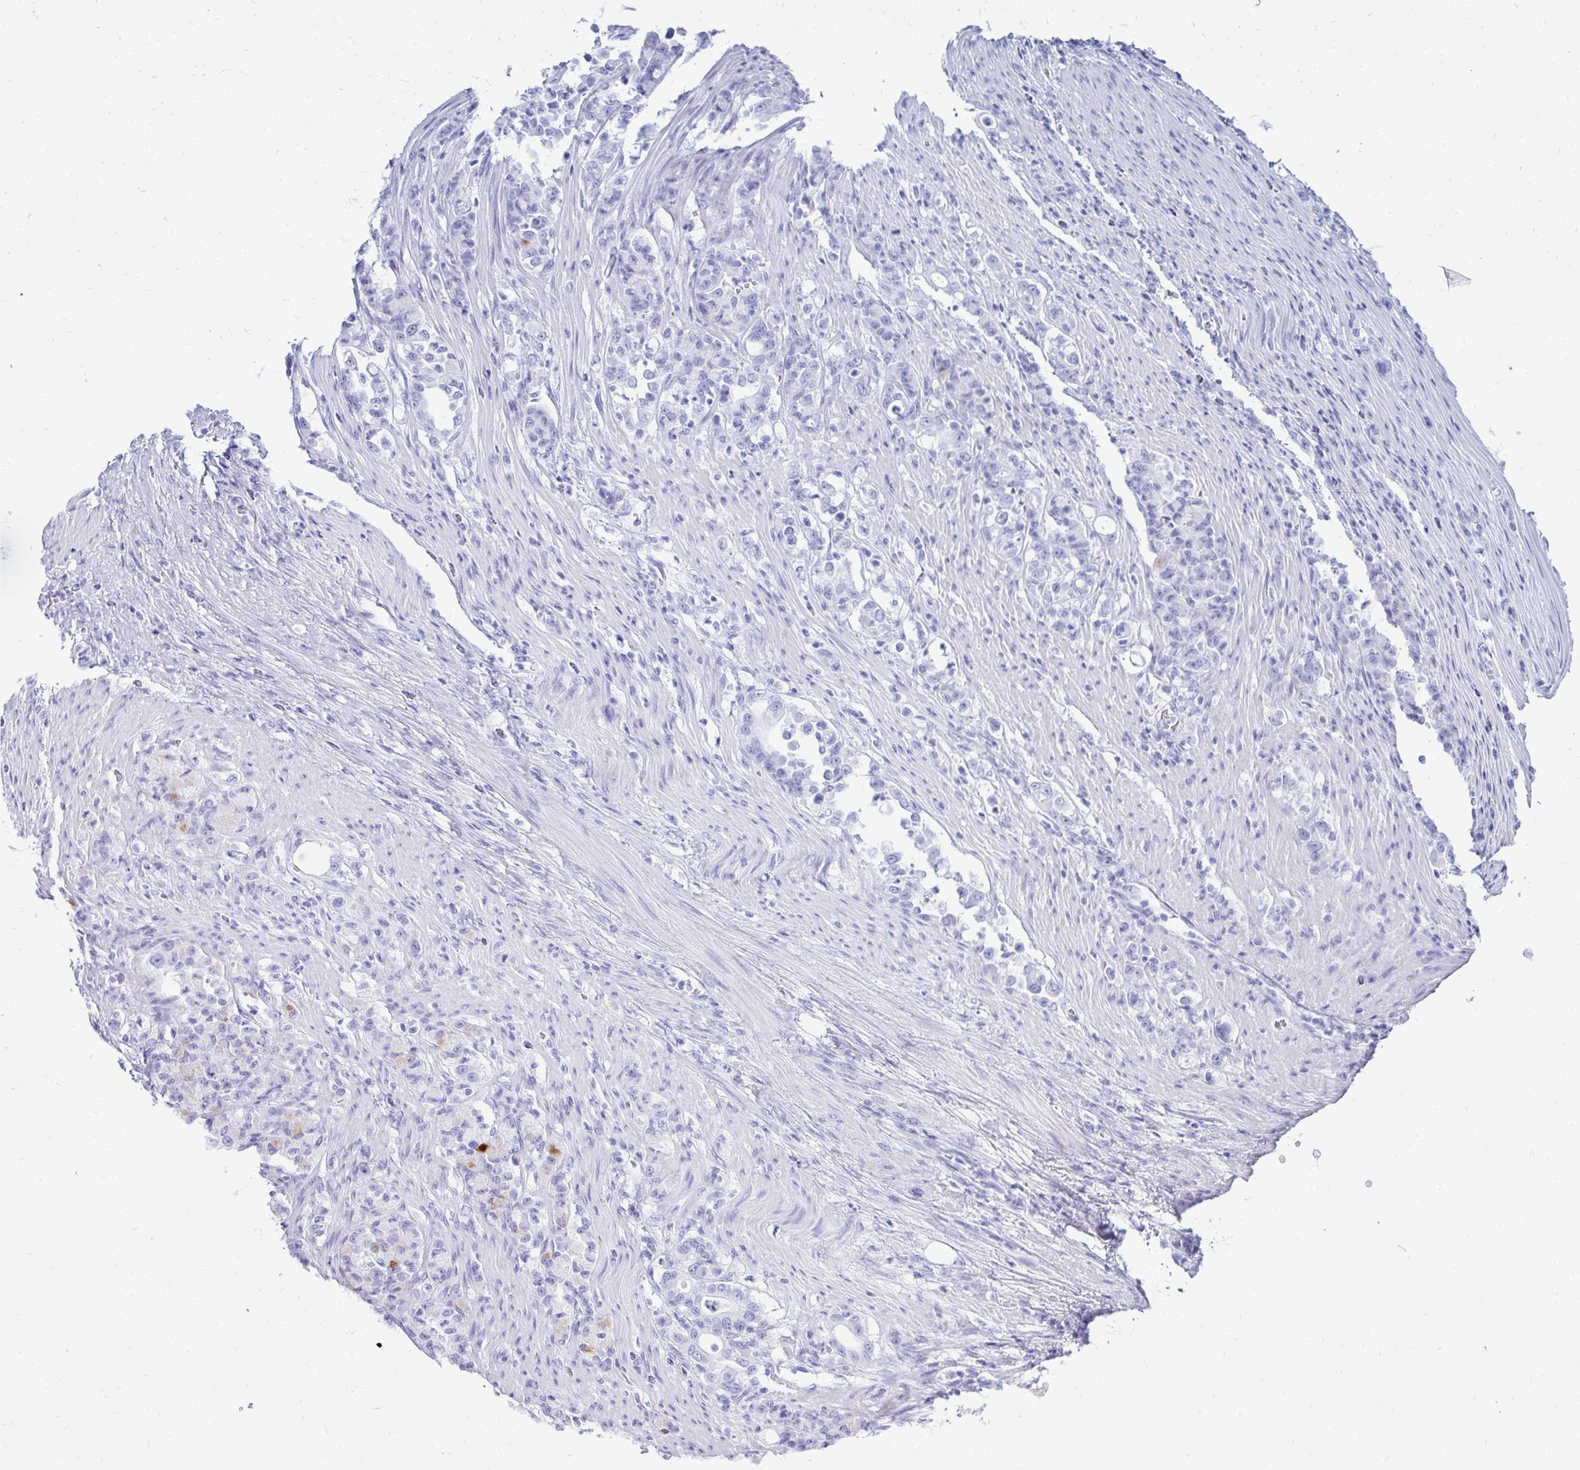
{"staining": {"intensity": "negative", "quantity": "none", "location": "none"}, "tissue": "stomach cancer", "cell_type": "Tumor cells", "image_type": "cancer", "snomed": [{"axis": "morphology", "description": "Normal tissue, NOS"}, {"axis": "morphology", "description": "Adenocarcinoma, NOS"}, {"axis": "topography", "description": "Stomach"}], "caption": "The IHC image has no significant staining in tumor cells of stomach adenocarcinoma tissue.", "gene": "OR10R2", "patient": {"sex": "female", "age": 79}}